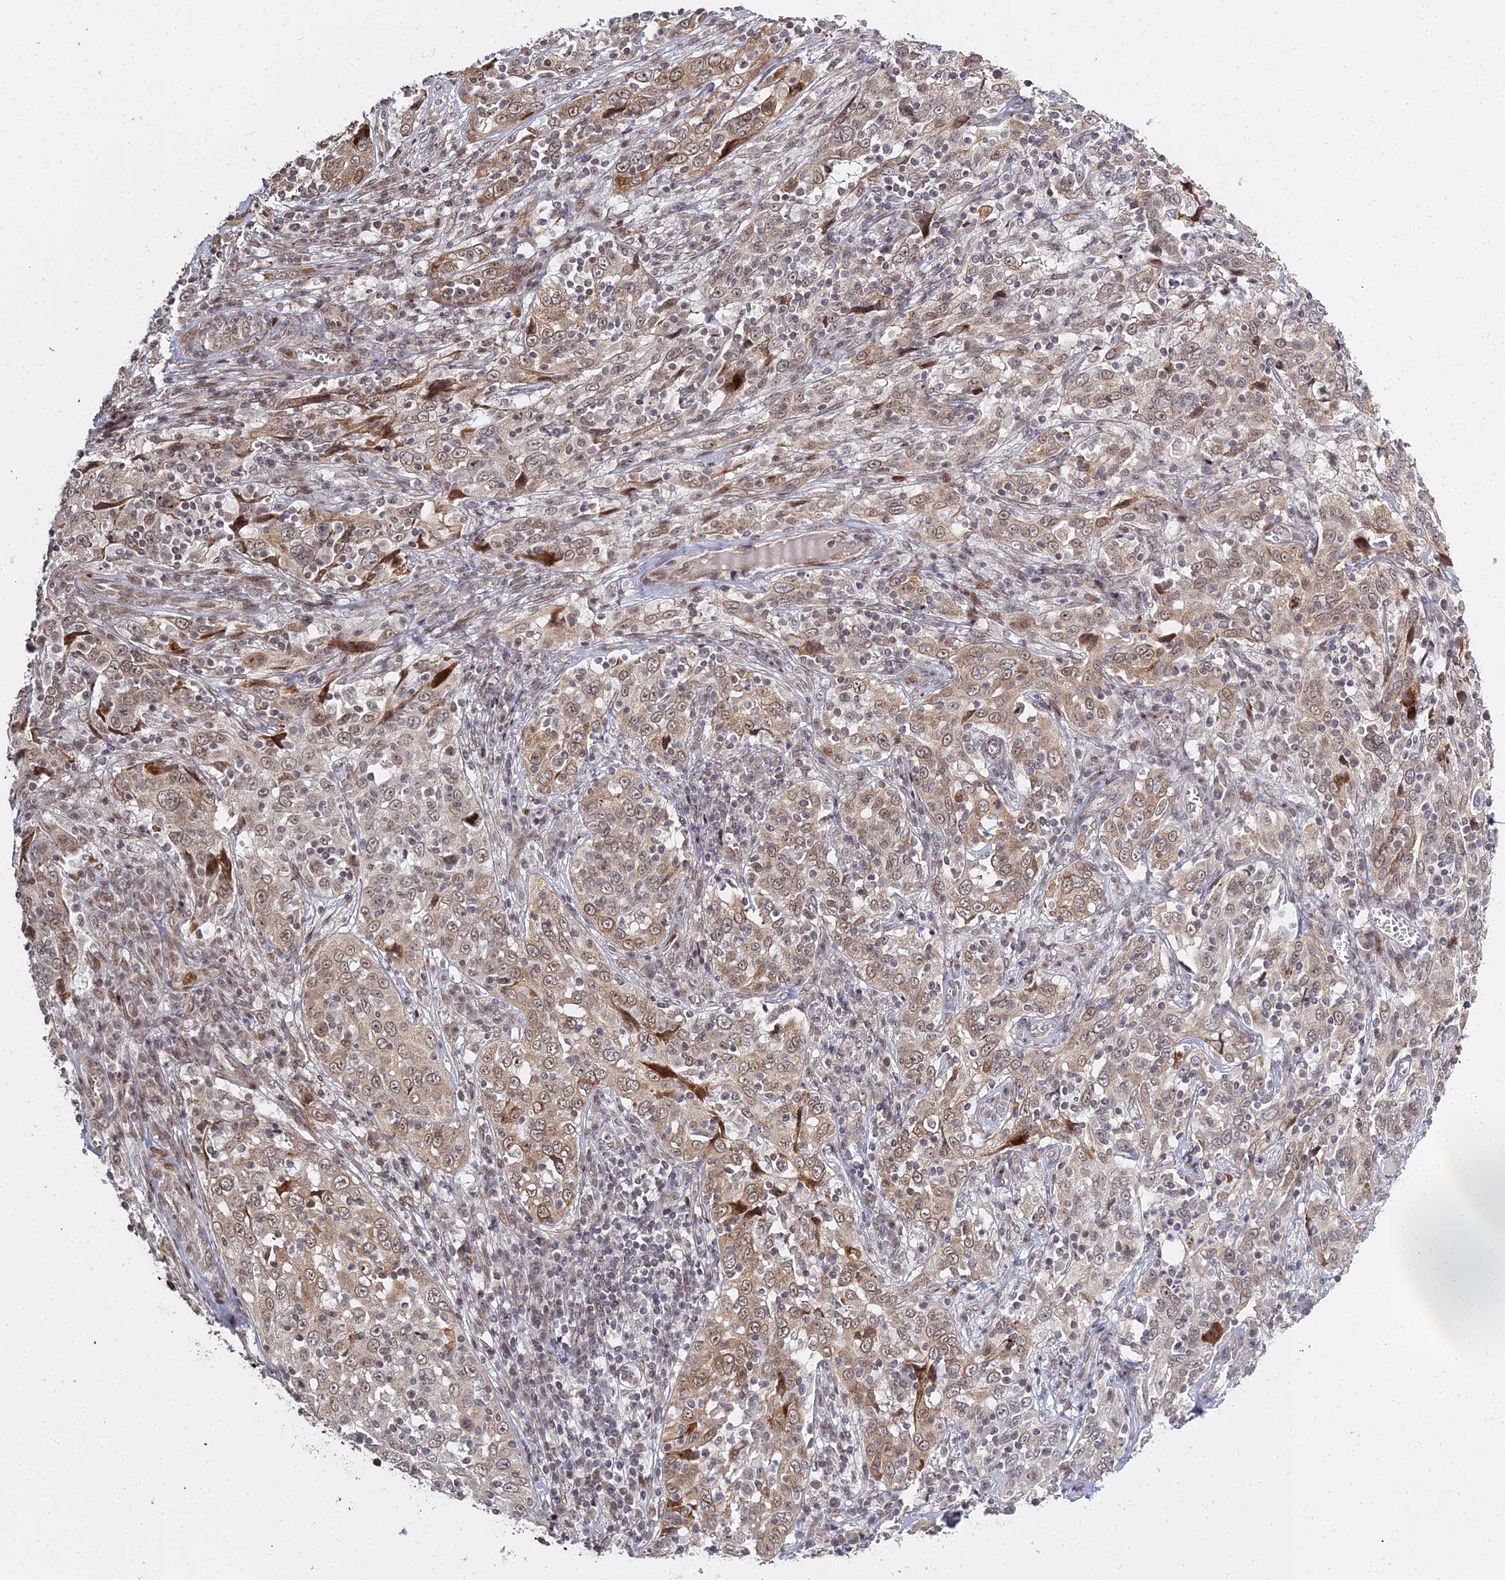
{"staining": {"intensity": "moderate", "quantity": ">75%", "location": "nuclear"}, "tissue": "cervical cancer", "cell_type": "Tumor cells", "image_type": "cancer", "snomed": [{"axis": "morphology", "description": "Squamous cell carcinoma, NOS"}, {"axis": "topography", "description": "Cervix"}], "caption": "This is a histology image of immunohistochemistry (IHC) staining of cervical squamous cell carcinoma, which shows moderate staining in the nuclear of tumor cells.", "gene": "ABCA2", "patient": {"sex": "female", "age": 46}}